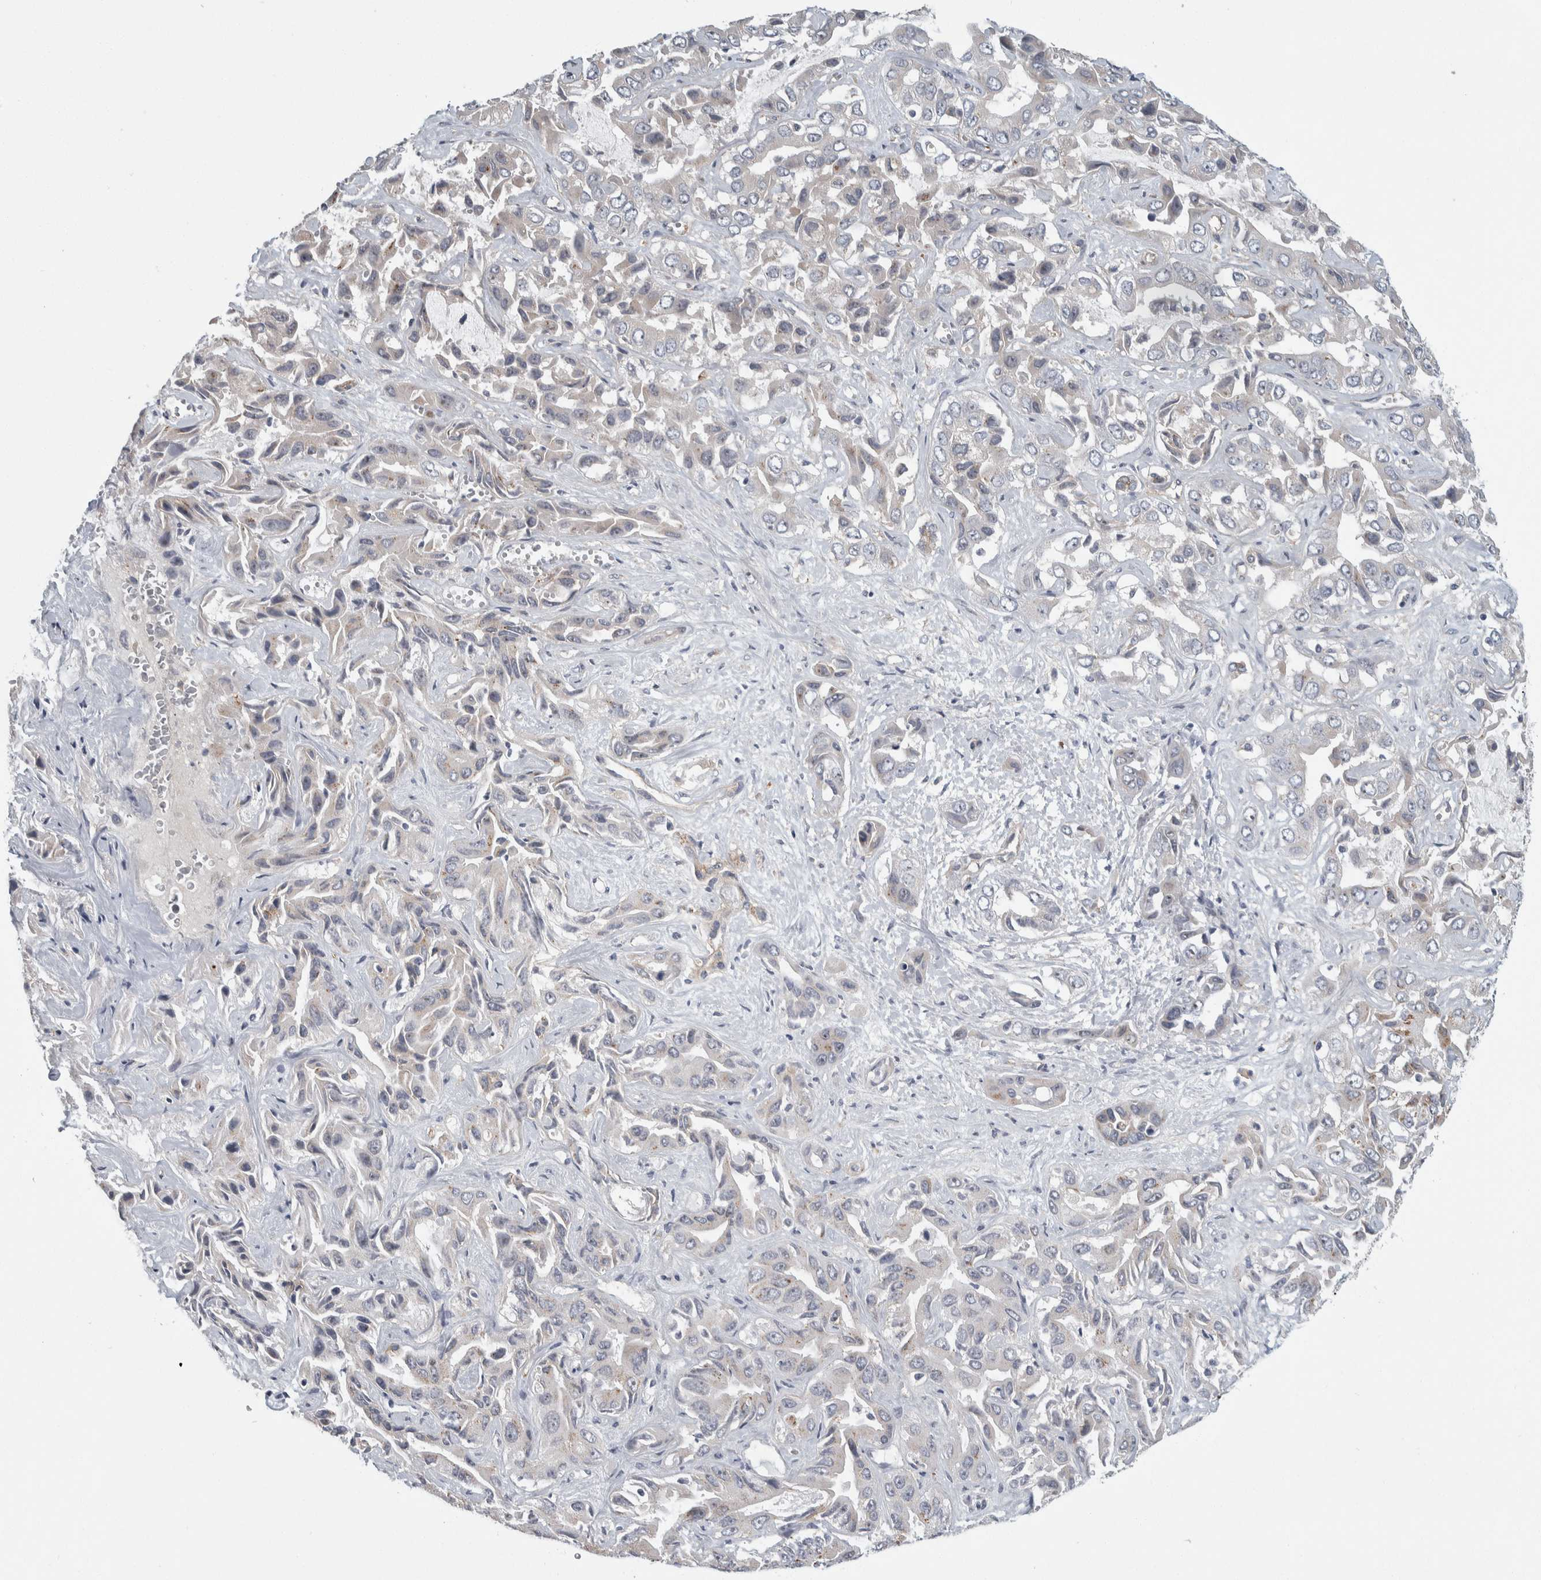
{"staining": {"intensity": "weak", "quantity": "<25%", "location": "cytoplasmic/membranous"}, "tissue": "liver cancer", "cell_type": "Tumor cells", "image_type": "cancer", "snomed": [{"axis": "morphology", "description": "Cholangiocarcinoma"}, {"axis": "topography", "description": "Liver"}], "caption": "Tumor cells show no significant protein staining in liver cancer. Brightfield microscopy of immunohistochemistry stained with DAB (3,3'-diaminobenzidine) (brown) and hematoxylin (blue), captured at high magnification.", "gene": "KCNJ3", "patient": {"sex": "female", "age": 52}}